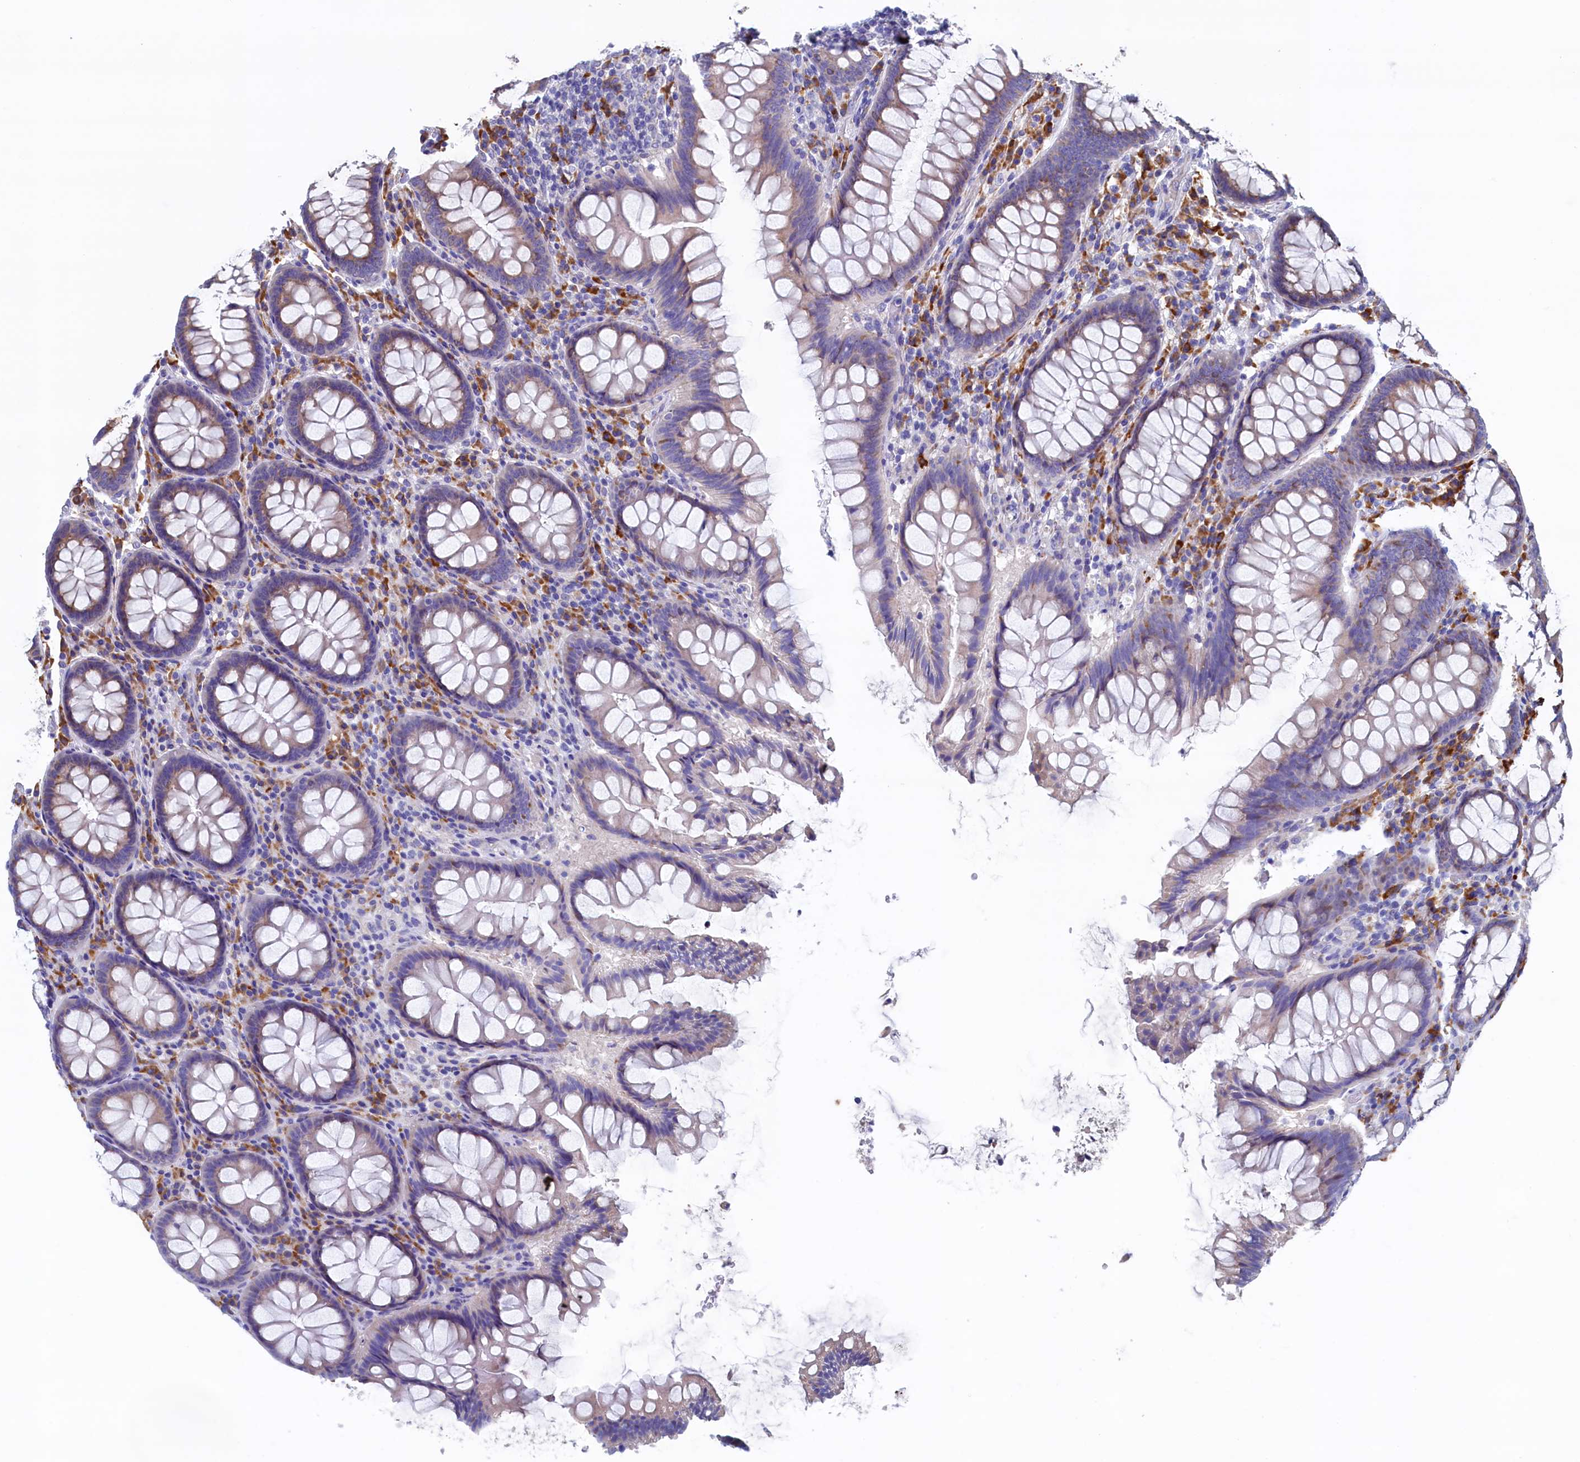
{"staining": {"intensity": "negative", "quantity": "none", "location": "none"}, "tissue": "colon", "cell_type": "Endothelial cells", "image_type": "normal", "snomed": [{"axis": "morphology", "description": "Normal tissue, NOS"}, {"axis": "topography", "description": "Colon"}], "caption": "The immunohistochemistry photomicrograph has no significant staining in endothelial cells of colon.", "gene": "CBLIF", "patient": {"sex": "female", "age": 79}}